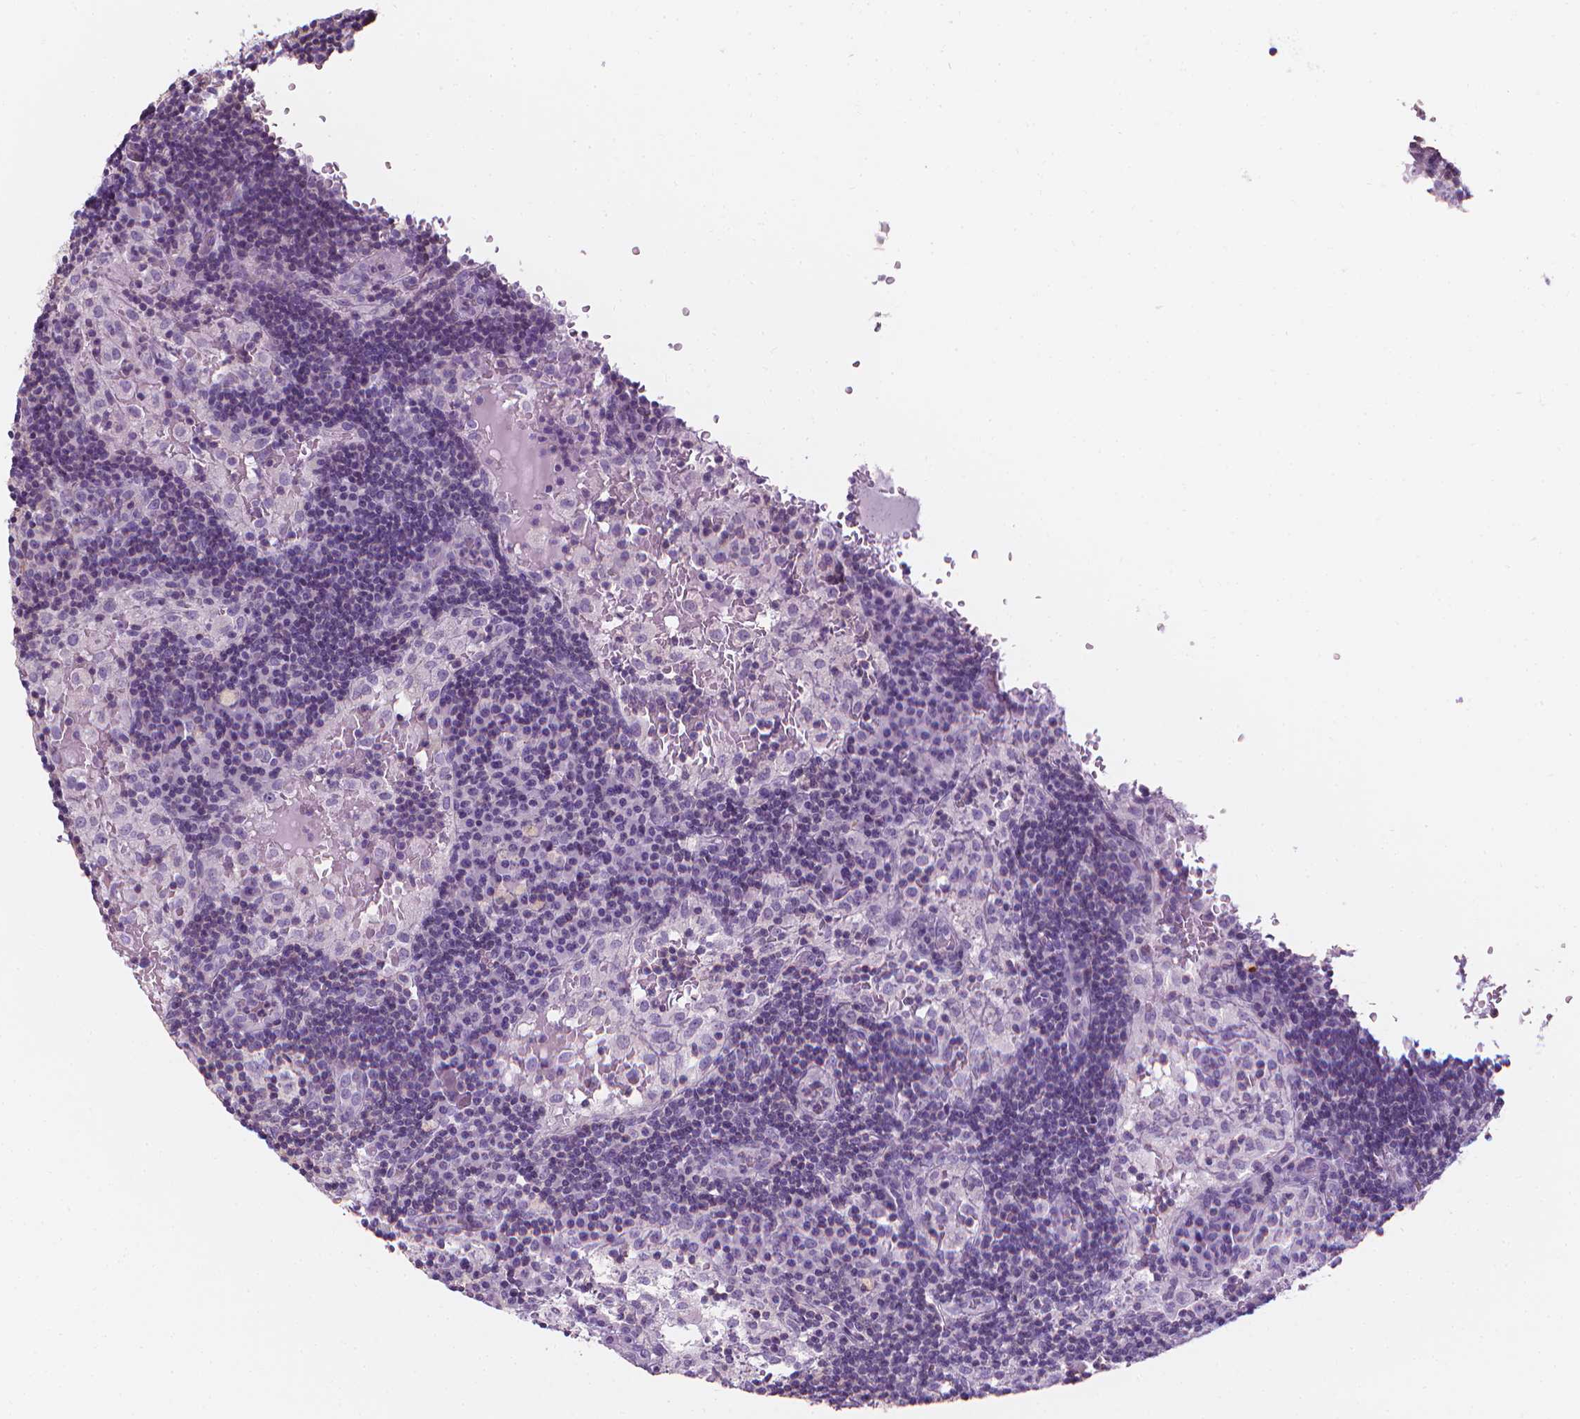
{"staining": {"intensity": "negative", "quantity": "none", "location": "none"}, "tissue": "lymph node", "cell_type": "Germinal center cells", "image_type": "normal", "snomed": [{"axis": "morphology", "description": "Normal tissue, NOS"}, {"axis": "topography", "description": "Lymph node"}], "caption": "Protein analysis of normal lymph node shows no significant positivity in germinal center cells.", "gene": "DCAF8L1", "patient": {"sex": "male", "age": 62}}